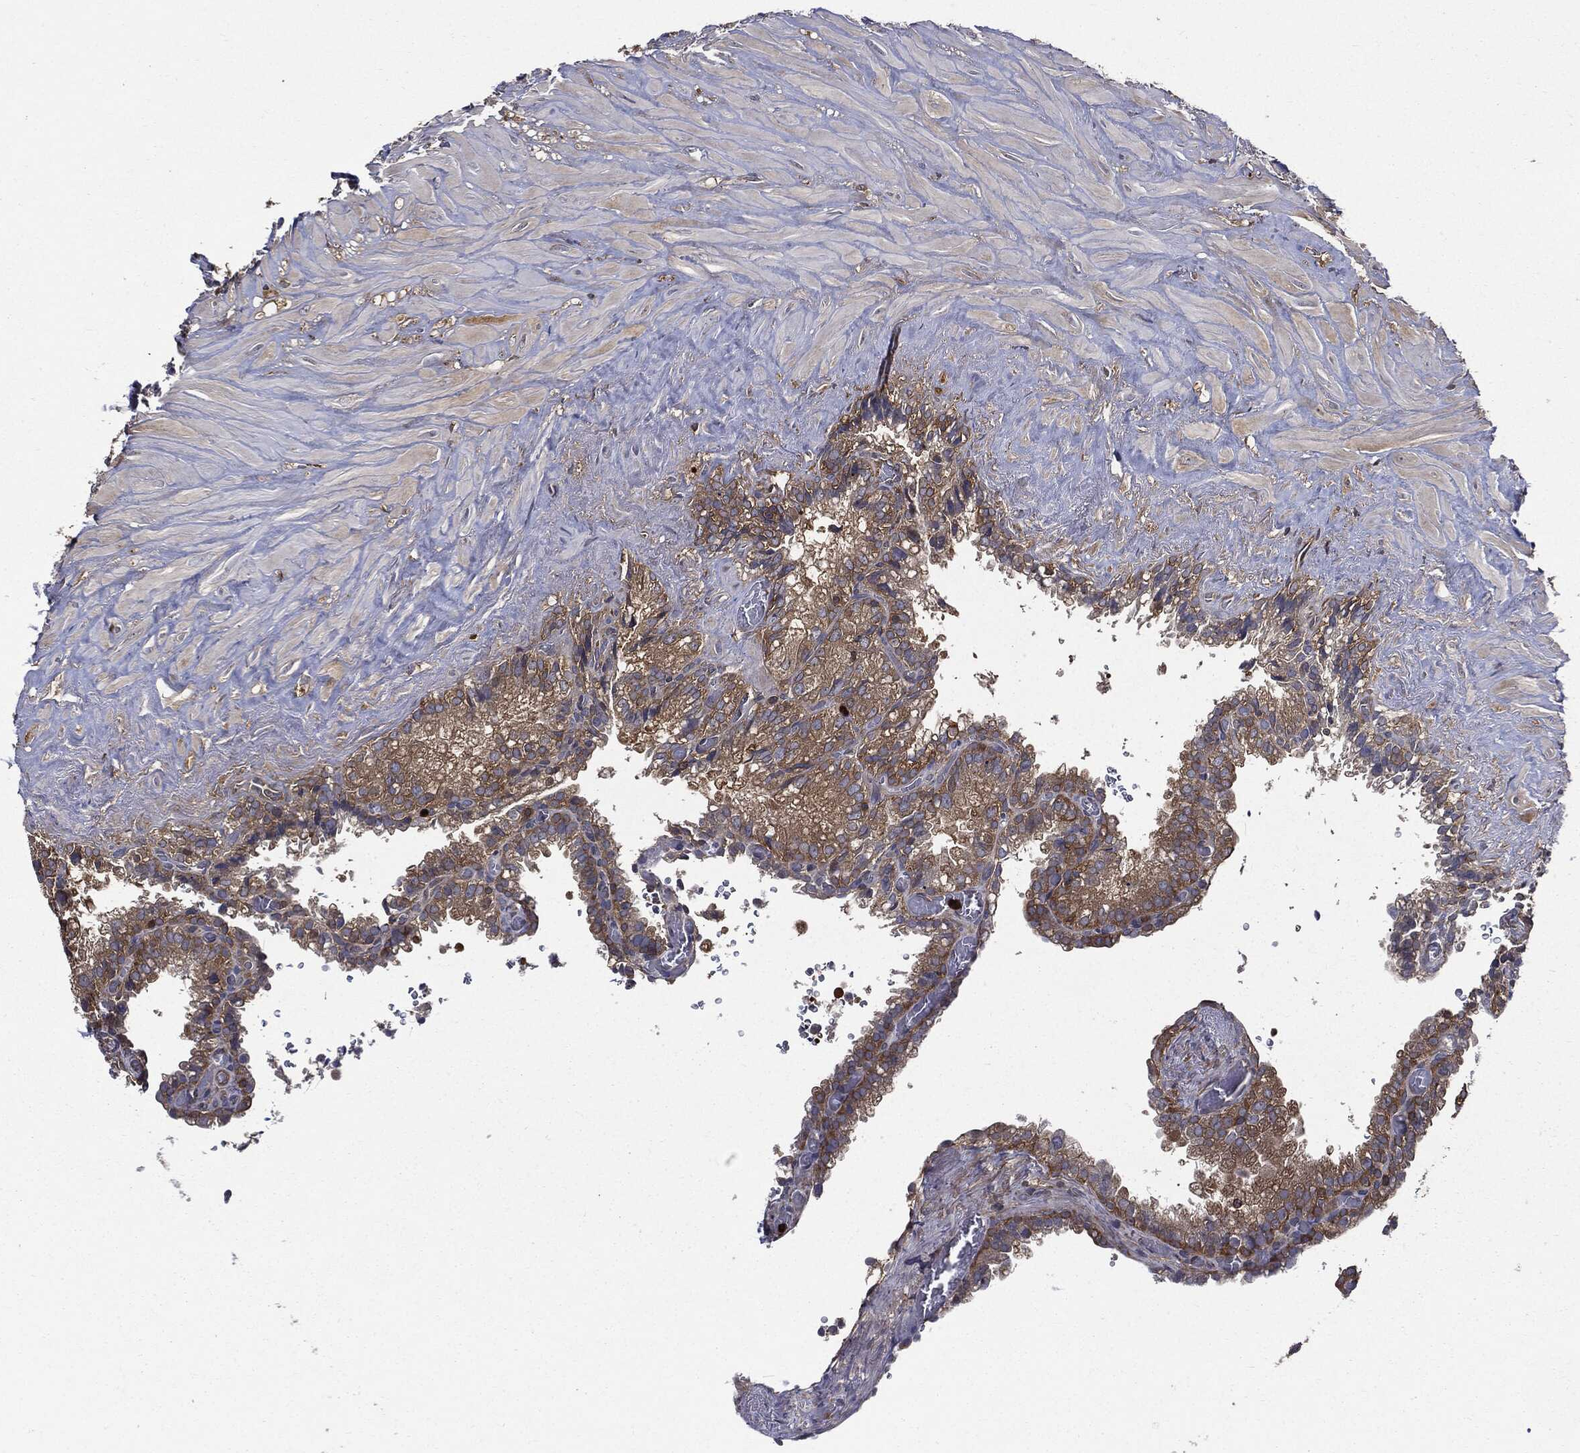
{"staining": {"intensity": "strong", "quantity": "25%-75%", "location": "cytoplasmic/membranous"}, "tissue": "seminal vesicle", "cell_type": "Glandular cells", "image_type": "normal", "snomed": [{"axis": "morphology", "description": "Normal tissue, NOS"}, {"axis": "topography", "description": "Seminal veicle"}], "caption": "DAB (3,3'-diaminobenzidine) immunohistochemical staining of benign seminal vesicle shows strong cytoplasmic/membranous protein positivity in about 25%-75% of glandular cells. (DAB (3,3'-diaminobenzidine) = brown stain, brightfield microscopy at high magnification).", "gene": "PDCD6IP", "patient": {"sex": "male", "age": 67}}